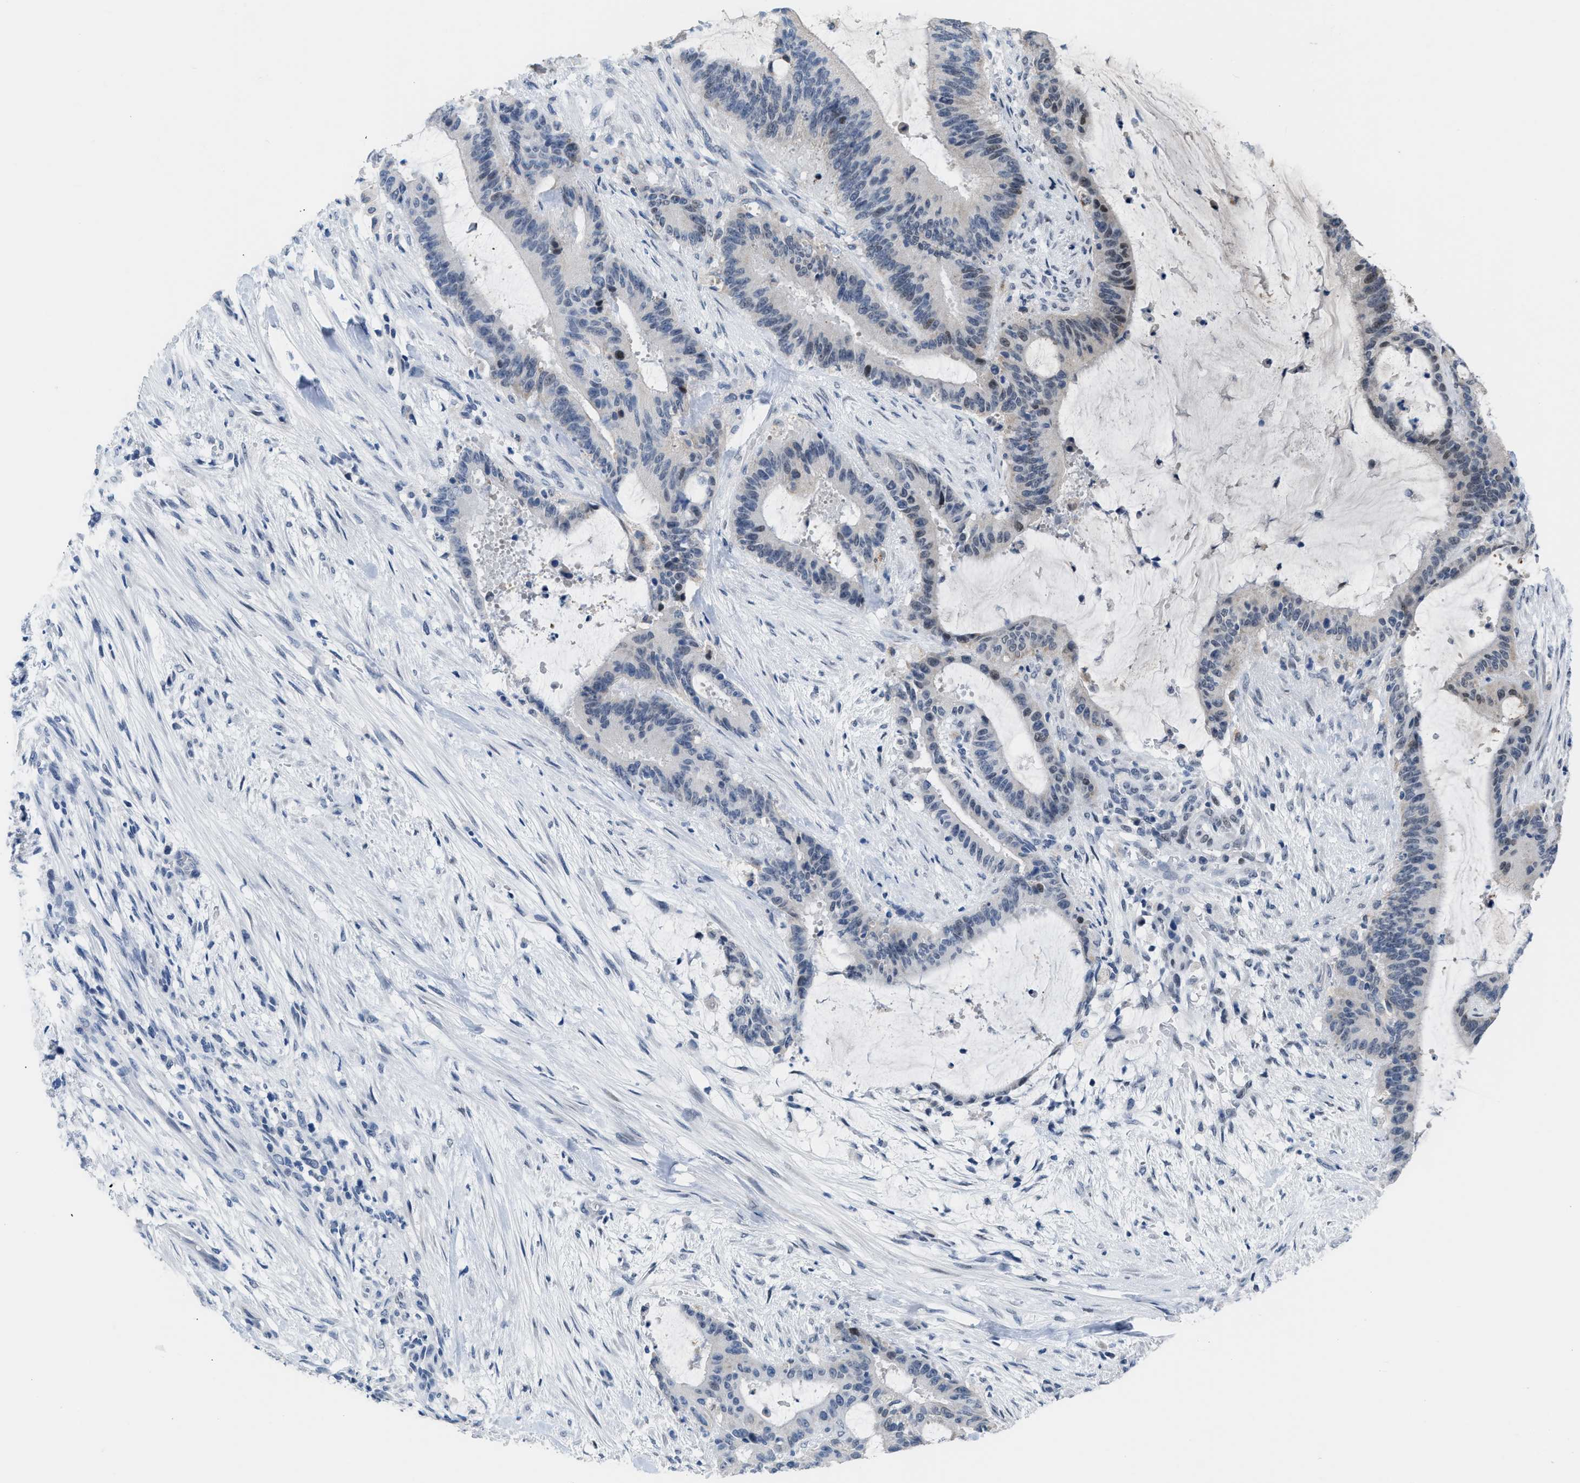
{"staining": {"intensity": "negative", "quantity": "none", "location": "none"}, "tissue": "liver cancer", "cell_type": "Tumor cells", "image_type": "cancer", "snomed": [{"axis": "morphology", "description": "Normal tissue, NOS"}, {"axis": "morphology", "description": "Cholangiocarcinoma"}, {"axis": "topography", "description": "Liver"}, {"axis": "topography", "description": "Peripheral nerve tissue"}], "caption": "An image of liver cholangiocarcinoma stained for a protein displays no brown staining in tumor cells. (Immunohistochemistry, brightfield microscopy, high magnification).", "gene": "SETDB1", "patient": {"sex": "female", "age": 73}}